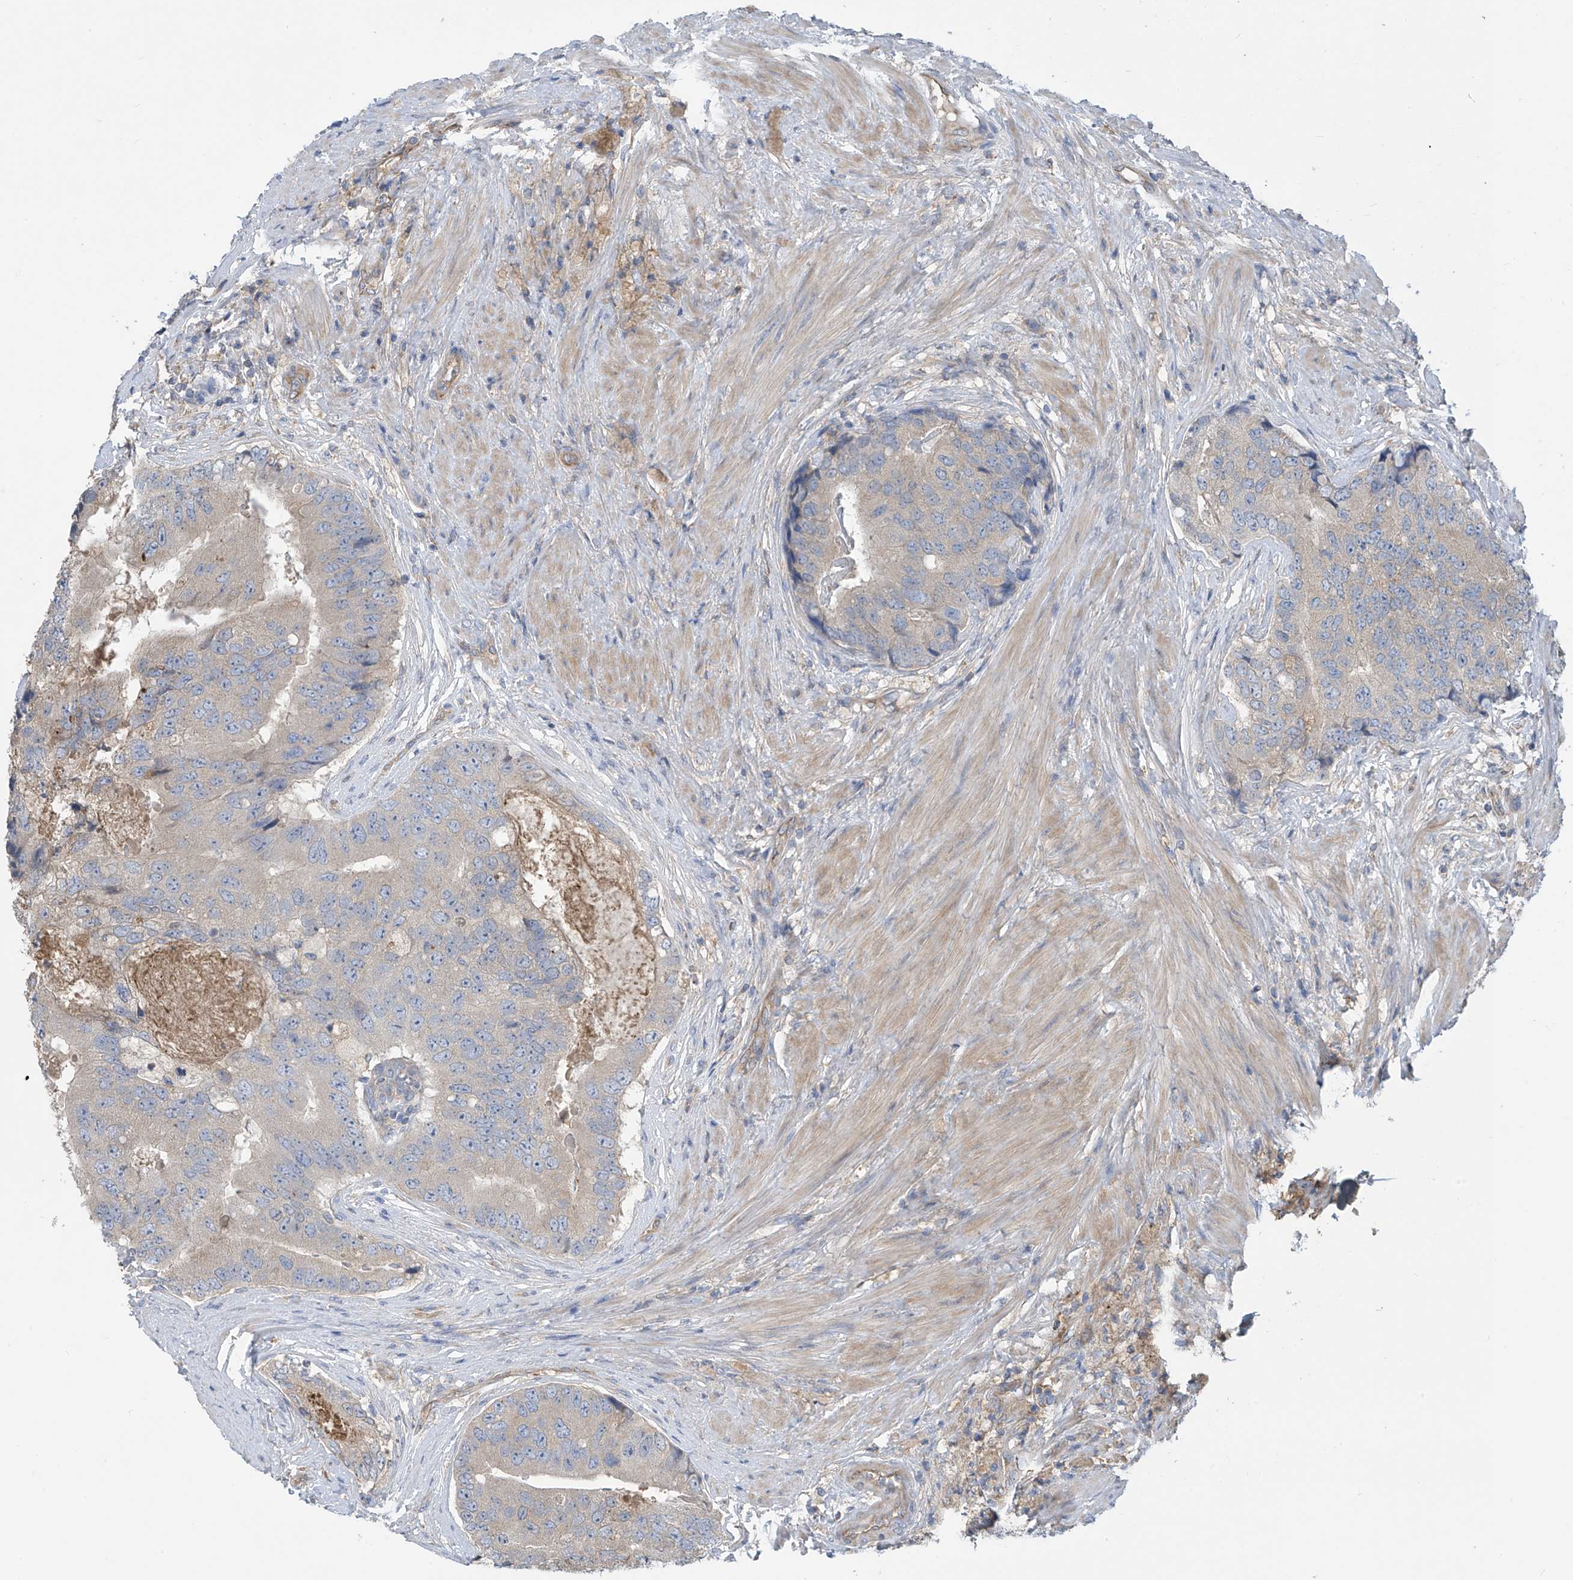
{"staining": {"intensity": "negative", "quantity": "none", "location": "none"}, "tissue": "prostate cancer", "cell_type": "Tumor cells", "image_type": "cancer", "snomed": [{"axis": "morphology", "description": "Adenocarcinoma, High grade"}, {"axis": "topography", "description": "Prostate"}], "caption": "Immunohistochemistry (IHC) histopathology image of neoplastic tissue: prostate cancer (high-grade adenocarcinoma) stained with DAB shows no significant protein staining in tumor cells.", "gene": "PHACTR4", "patient": {"sex": "male", "age": 70}}